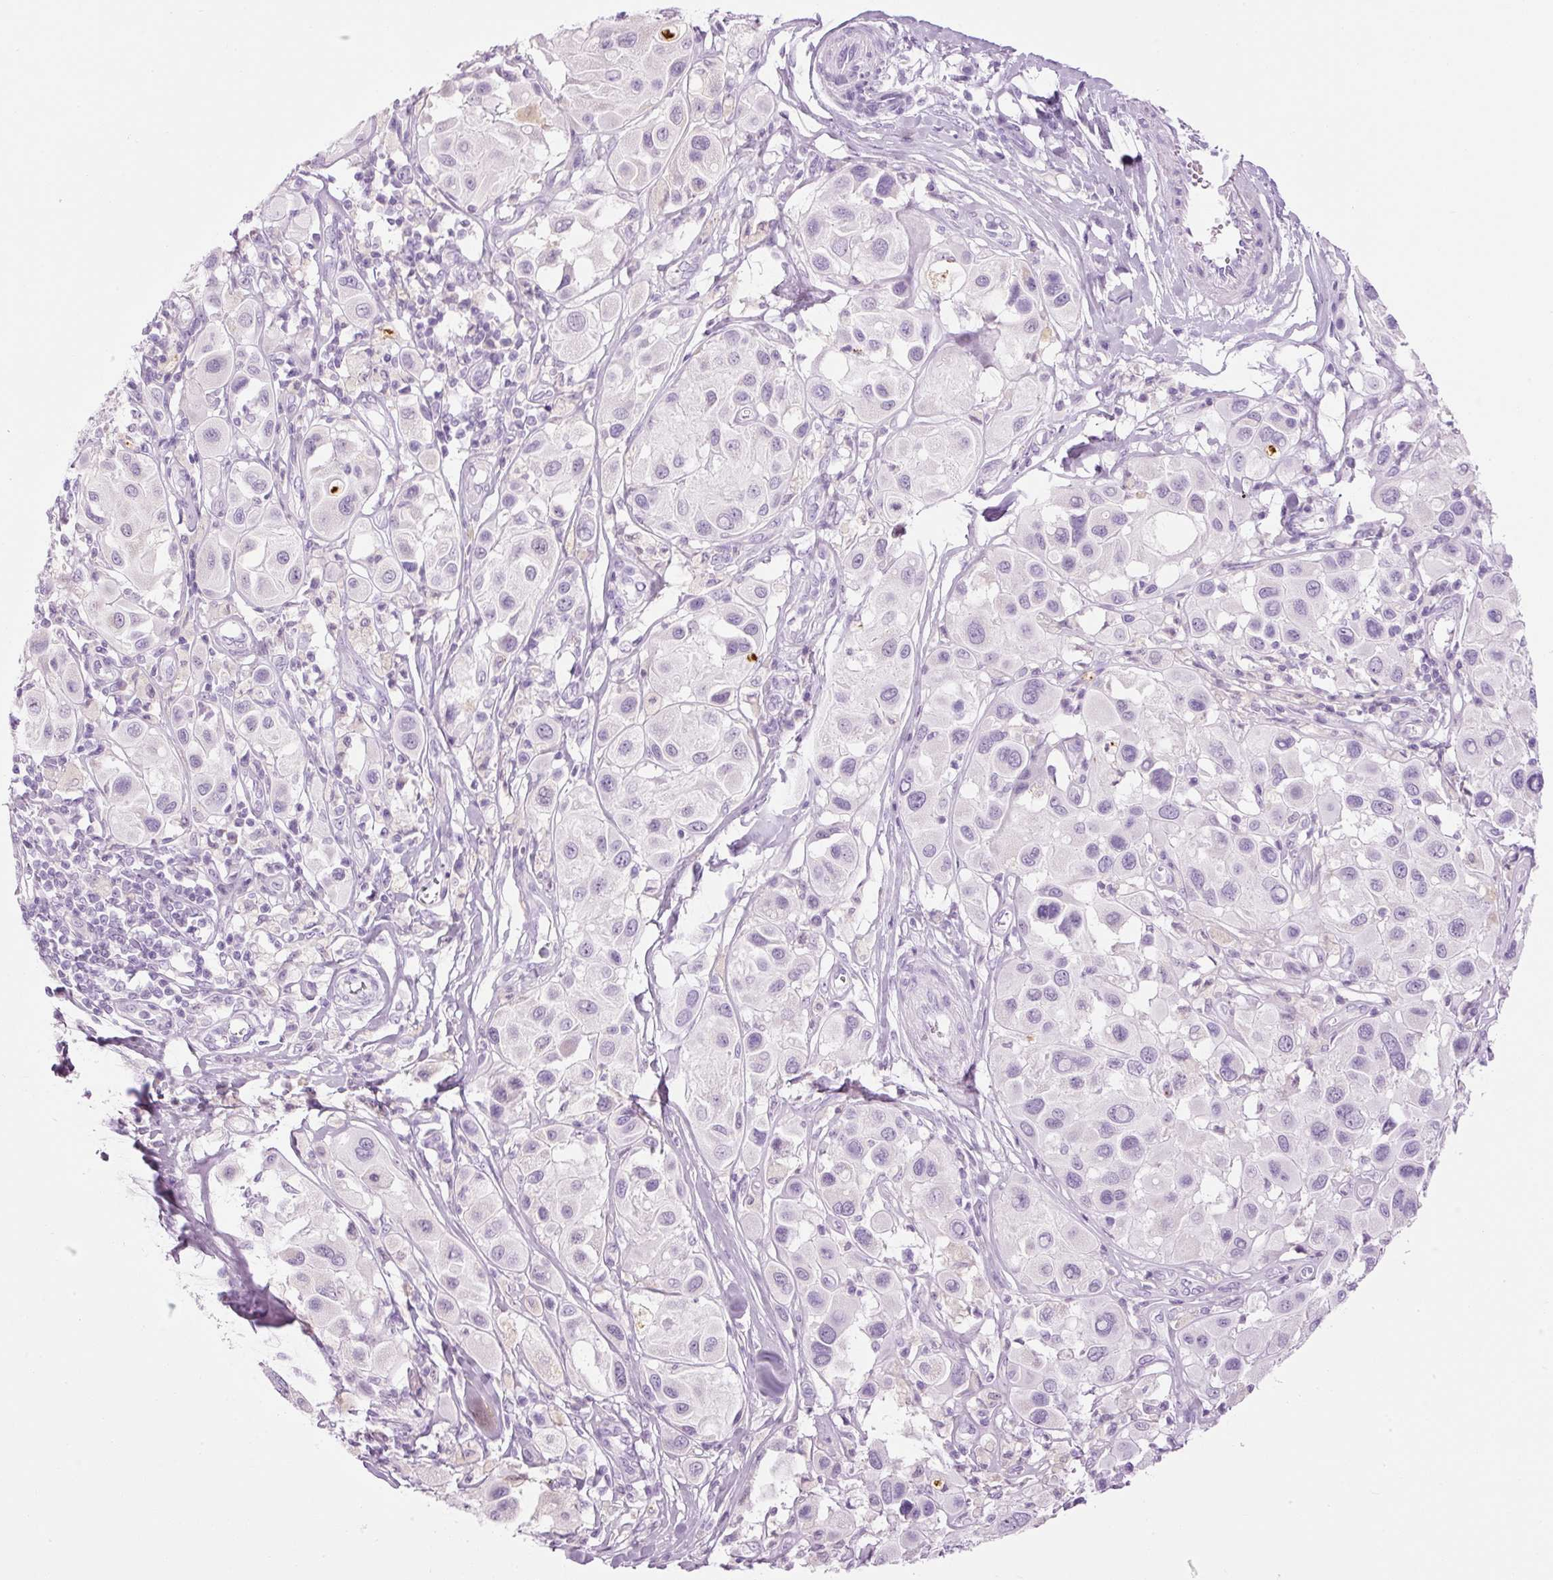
{"staining": {"intensity": "negative", "quantity": "none", "location": "none"}, "tissue": "melanoma", "cell_type": "Tumor cells", "image_type": "cancer", "snomed": [{"axis": "morphology", "description": "Malignant melanoma, Metastatic site"}, {"axis": "topography", "description": "Skin"}], "caption": "Immunohistochemistry (IHC) image of human melanoma stained for a protein (brown), which reveals no expression in tumor cells.", "gene": "CARD16", "patient": {"sex": "male", "age": 41}}